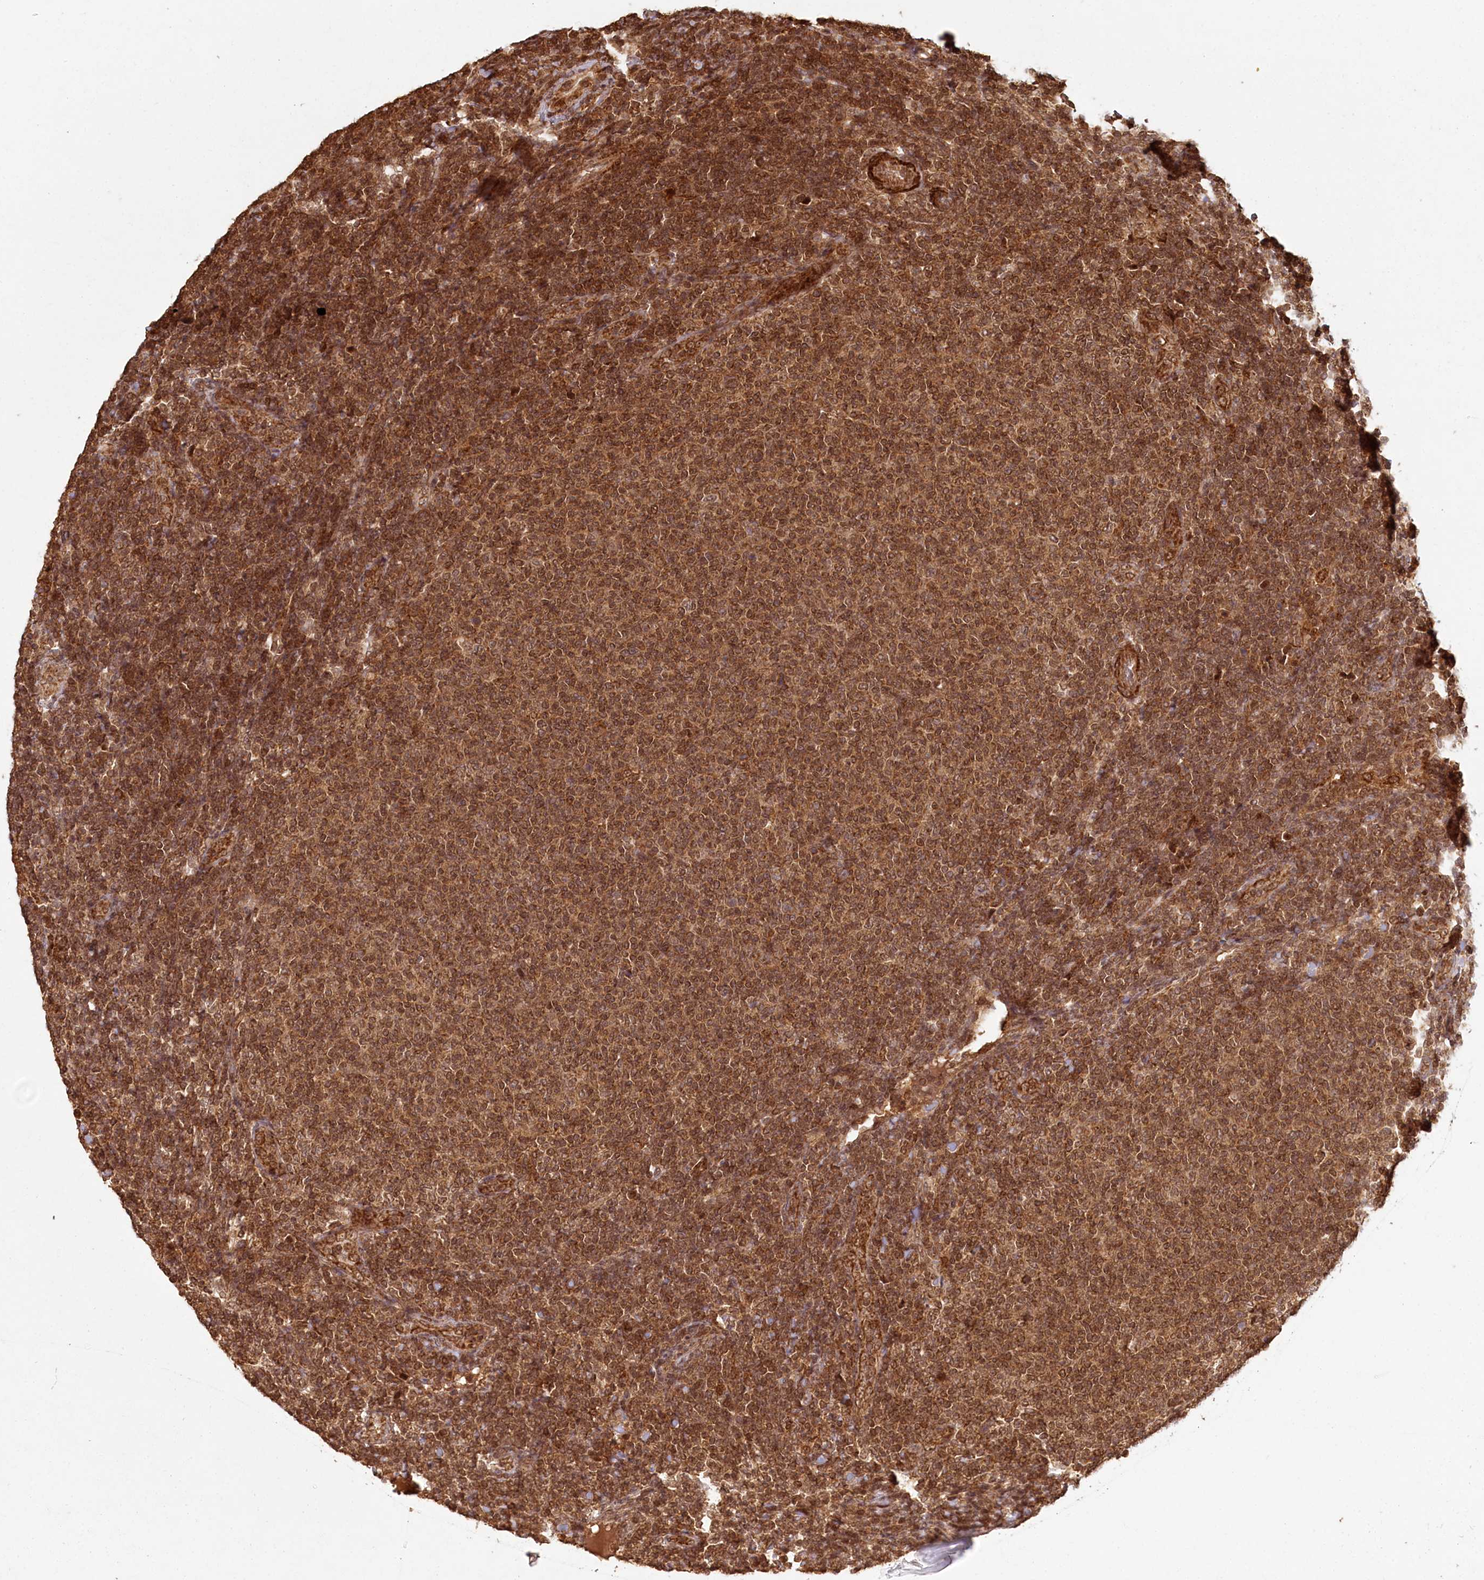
{"staining": {"intensity": "strong", "quantity": ">75%", "location": "cytoplasmic/membranous,nuclear"}, "tissue": "lymphoma", "cell_type": "Tumor cells", "image_type": "cancer", "snomed": [{"axis": "morphology", "description": "Malignant lymphoma, non-Hodgkin's type, Low grade"}, {"axis": "topography", "description": "Lymph node"}], "caption": "This is a histology image of immunohistochemistry staining of lymphoma, which shows strong staining in the cytoplasmic/membranous and nuclear of tumor cells.", "gene": "MICU1", "patient": {"sex": "male", "age": 66}}